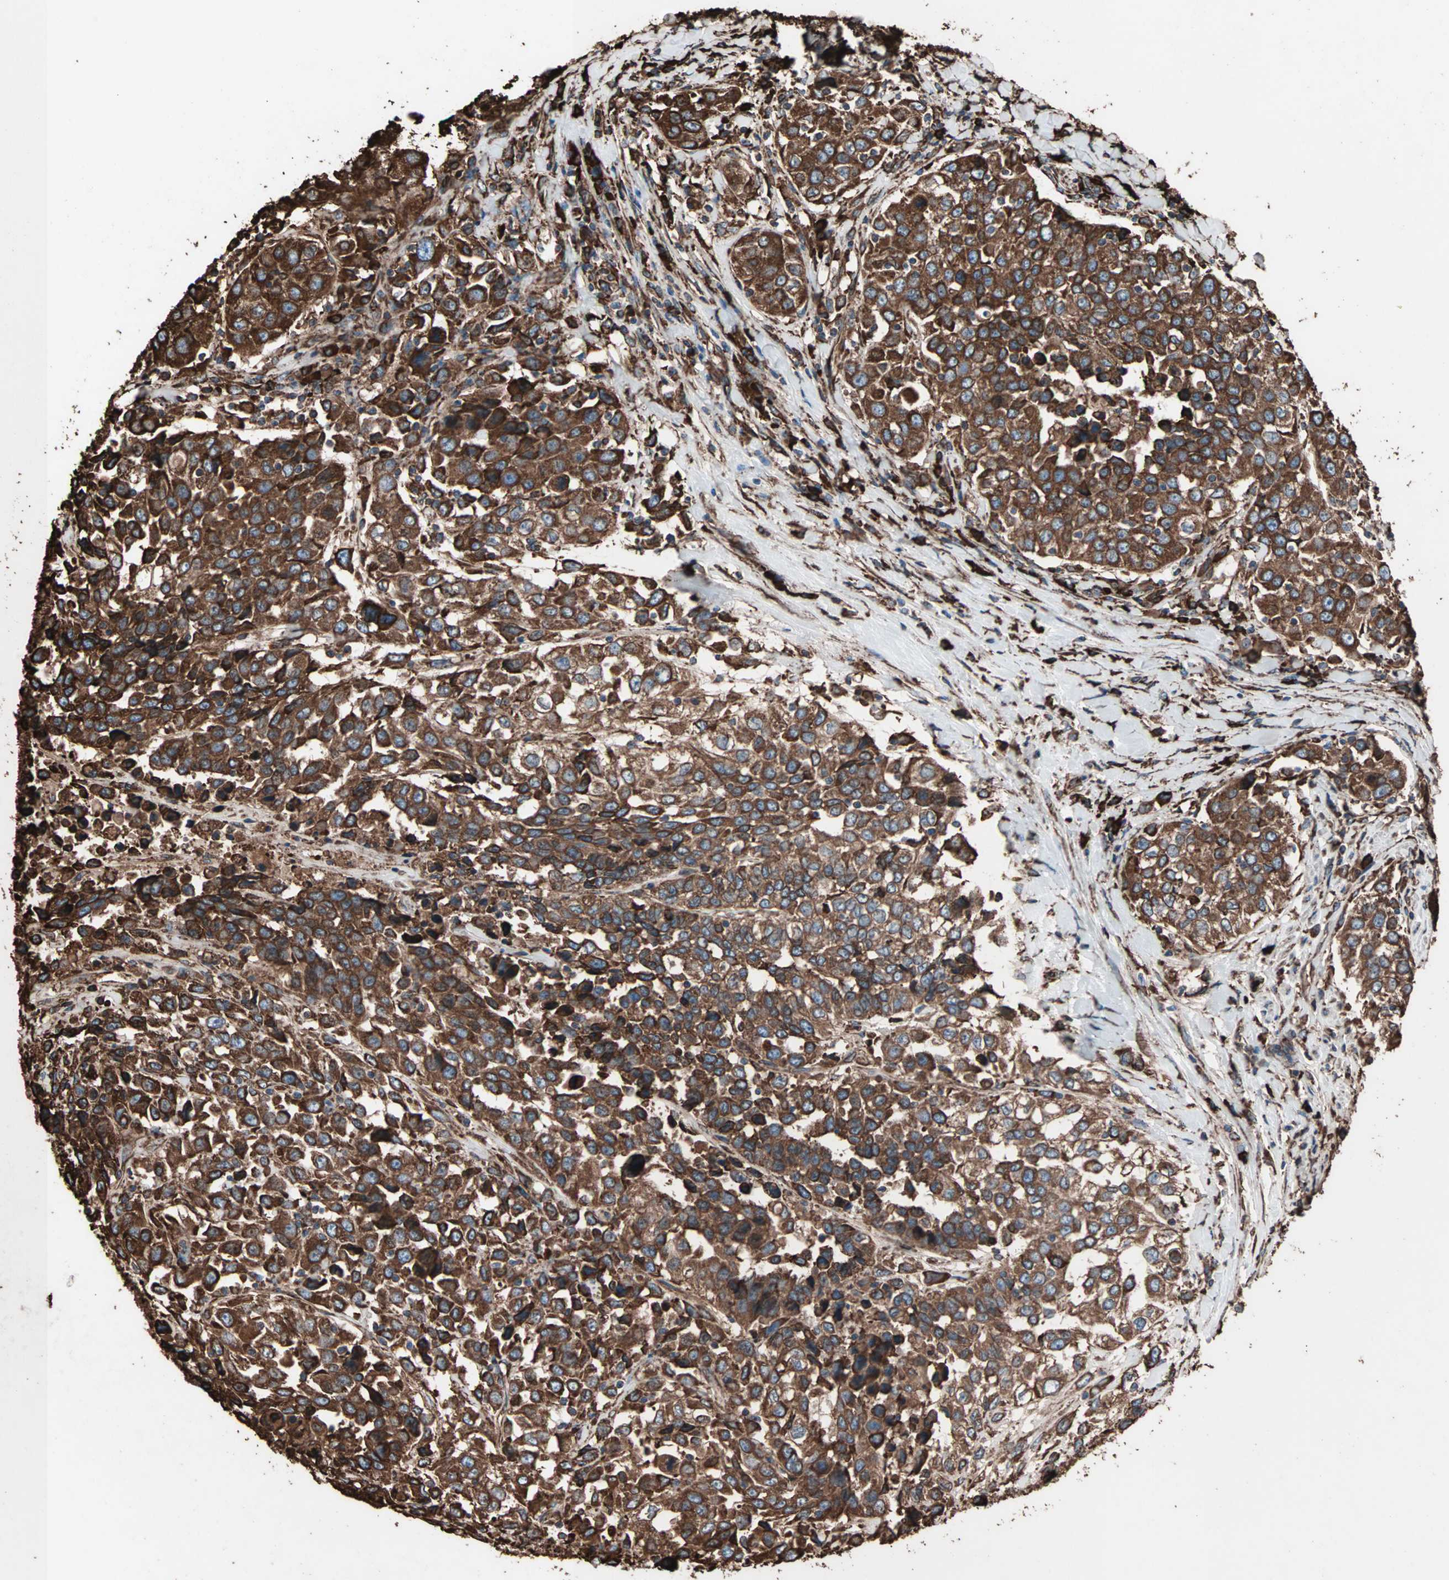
{"staining": {"intensity": "strong", "quantity": ">75%", "location": "cytoplasmic/membranous"}, "tissue": "urothelial cancer", "cell_type": "Tumor cells", "image_type": "cancer", "snomed": [{"axis": "morphology", "description": "Urothelial carcinoma, High grade"}, {"axis": "topography", "description": "Urinary bladder"}], "caption": "Protein analysis of high-grade urothelial carcinoma tissue demonstrates strong cytoplasmic/membranous expression in approximately >75% of tumor cells.", "gene": "HSP90B1", "patient": {"sex": "female", "age": 80}}